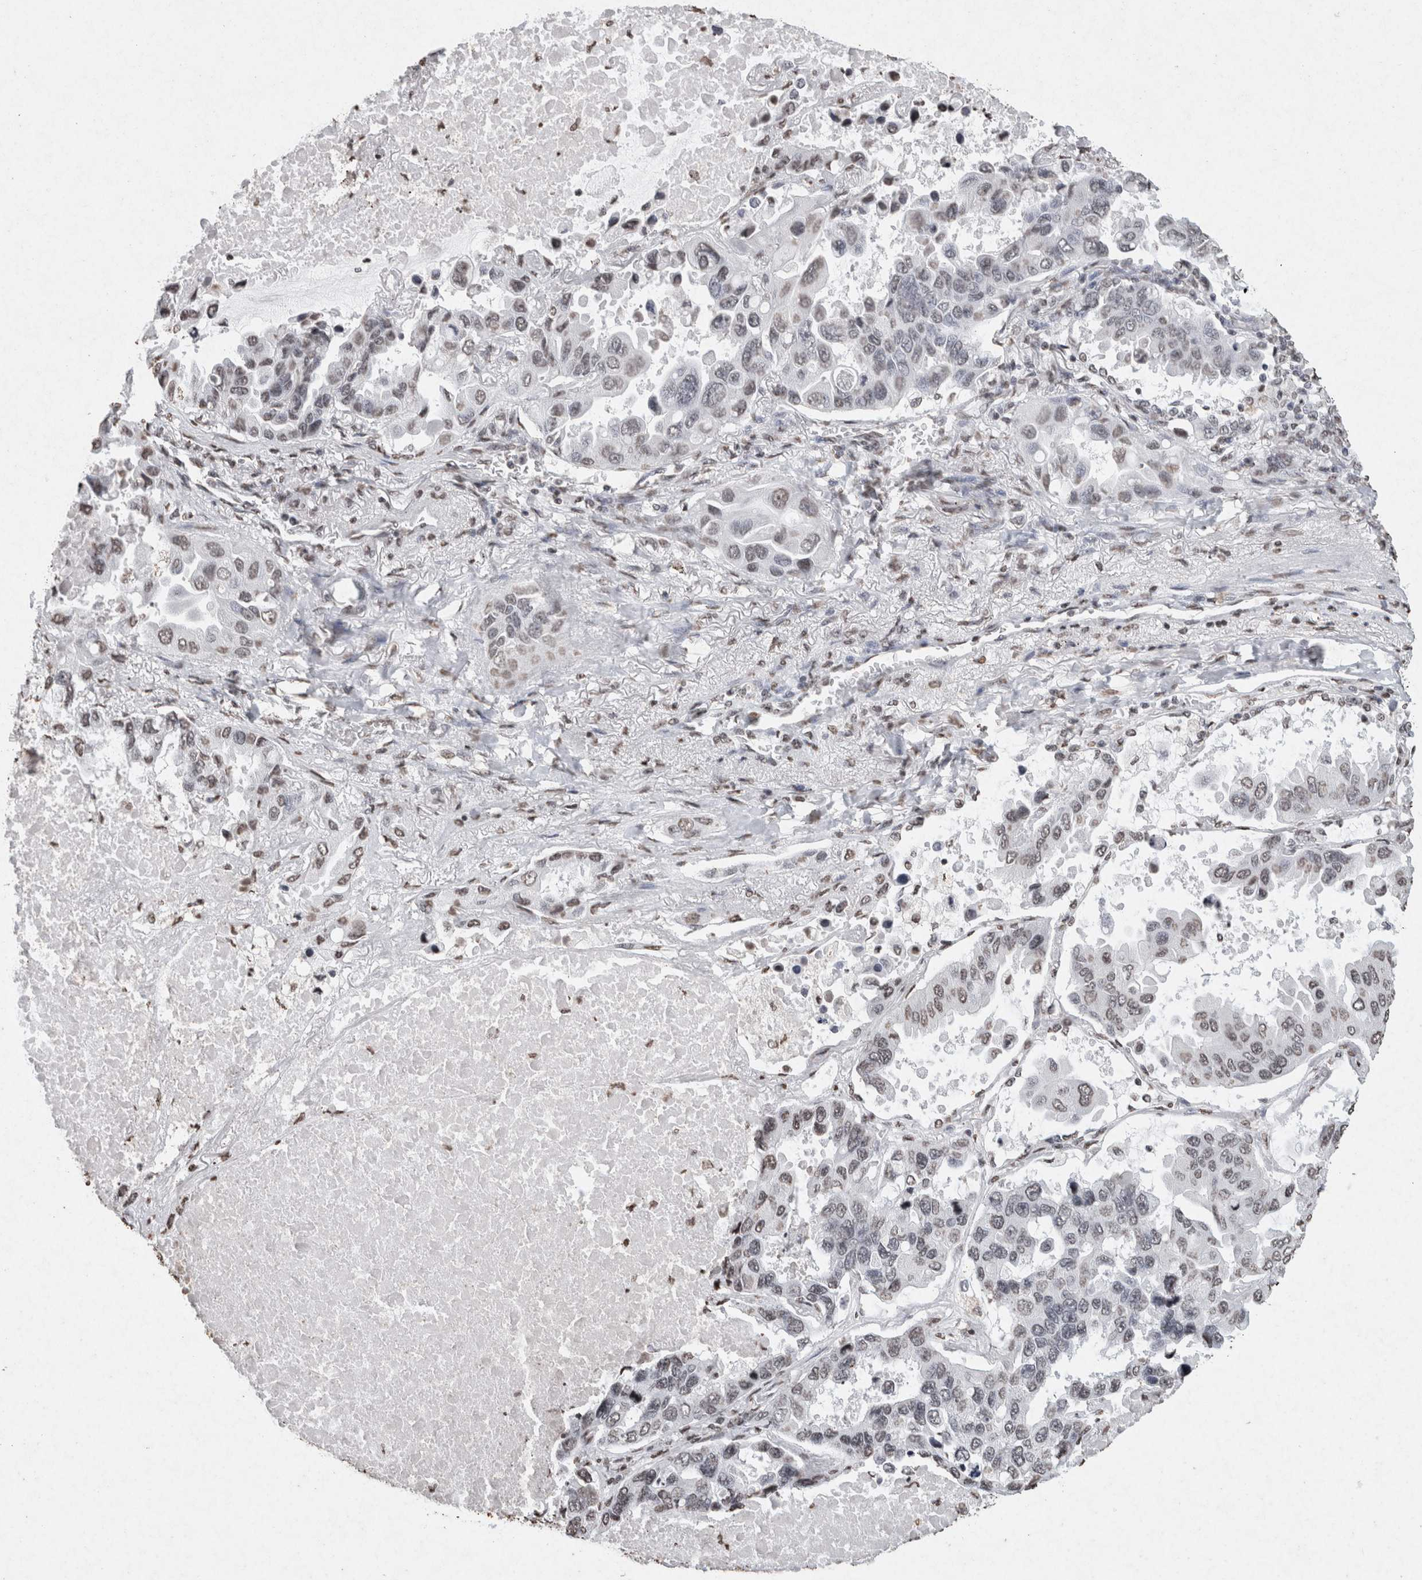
{"staining": {"intensity": "weak", "quantity": "25%-75%", "location": "nuclear"}, "tissue": "lung cancer", "cell_type": "Tumor cells", "image_type": "cancer", "snomed": [{"axis": "morphology", "description": "Adenocarcinoma, NOS"}, {"axis": "topography", "description": "Lung"}], "caption": "Protein expression analysis of human lung cancer (adenocarcinoma) reveals weak nuclear staining in about 25%-75% of tumor cells.", "gene": "CNTN1", "patient": {"sex": "male", "age": 64}}